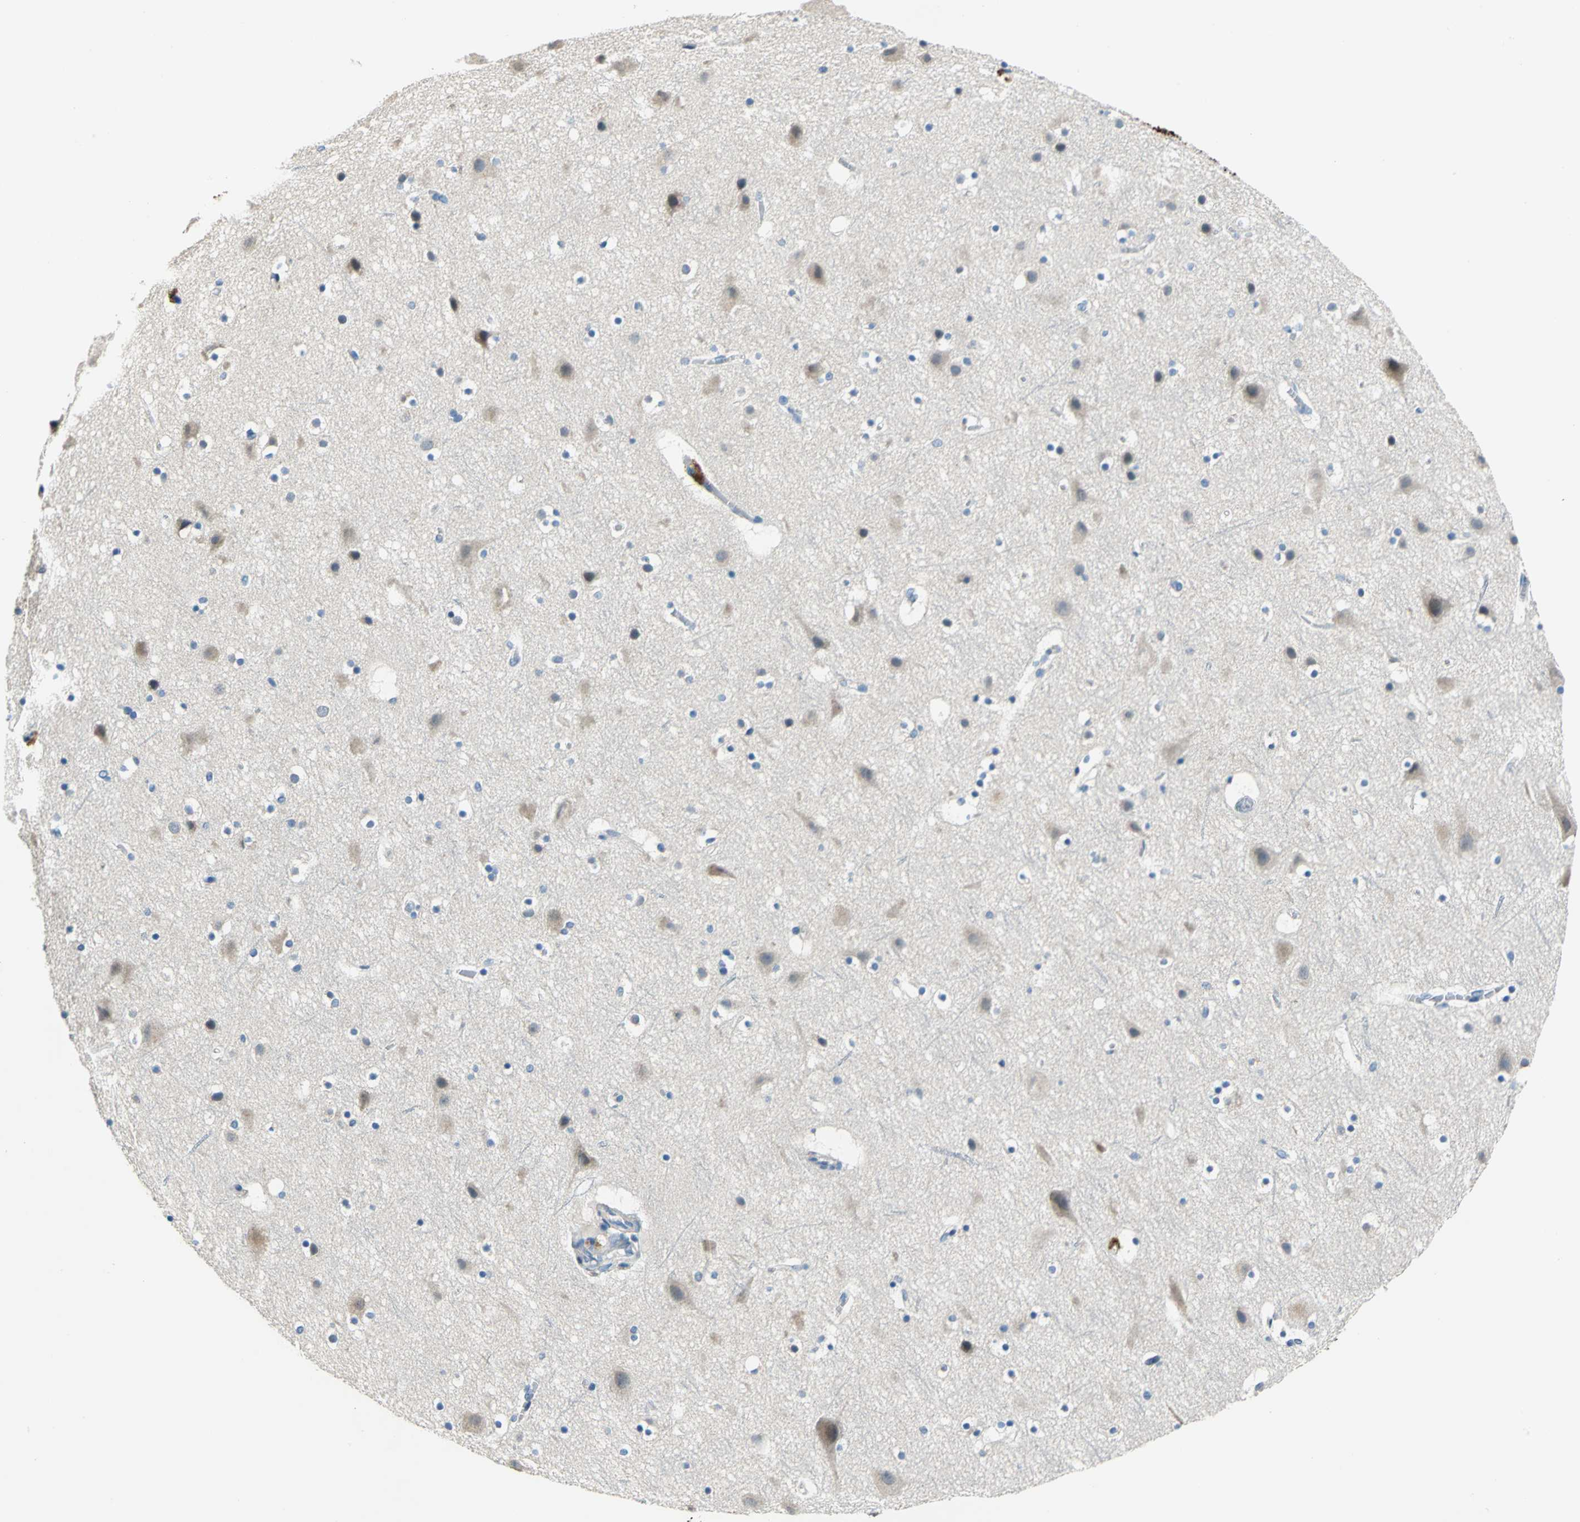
{"staining": {"intensity": "negative", "quantity": "none", "location": "none"}, "tissue": "cerebral cortex", "cell_type": "Endothelial cells", "image_type": "normal", "snomed": [{"axis": "morphology", "description": "Normal tissue, NOS"}, {"axis": "topography", "description": "Cerebral cortex"}], "caption": "A high-resolution photomicrograph shows immunohistochemistry (IHC) staining of unremarkable cerebral cortex, which demonstrates no significant expression in endothelial cells. (Immunohistochemistry (ihc), brightfield microscopy, high magnification).", "gene": "RASD2", "patient": {"sex": "male", "age": 45}}